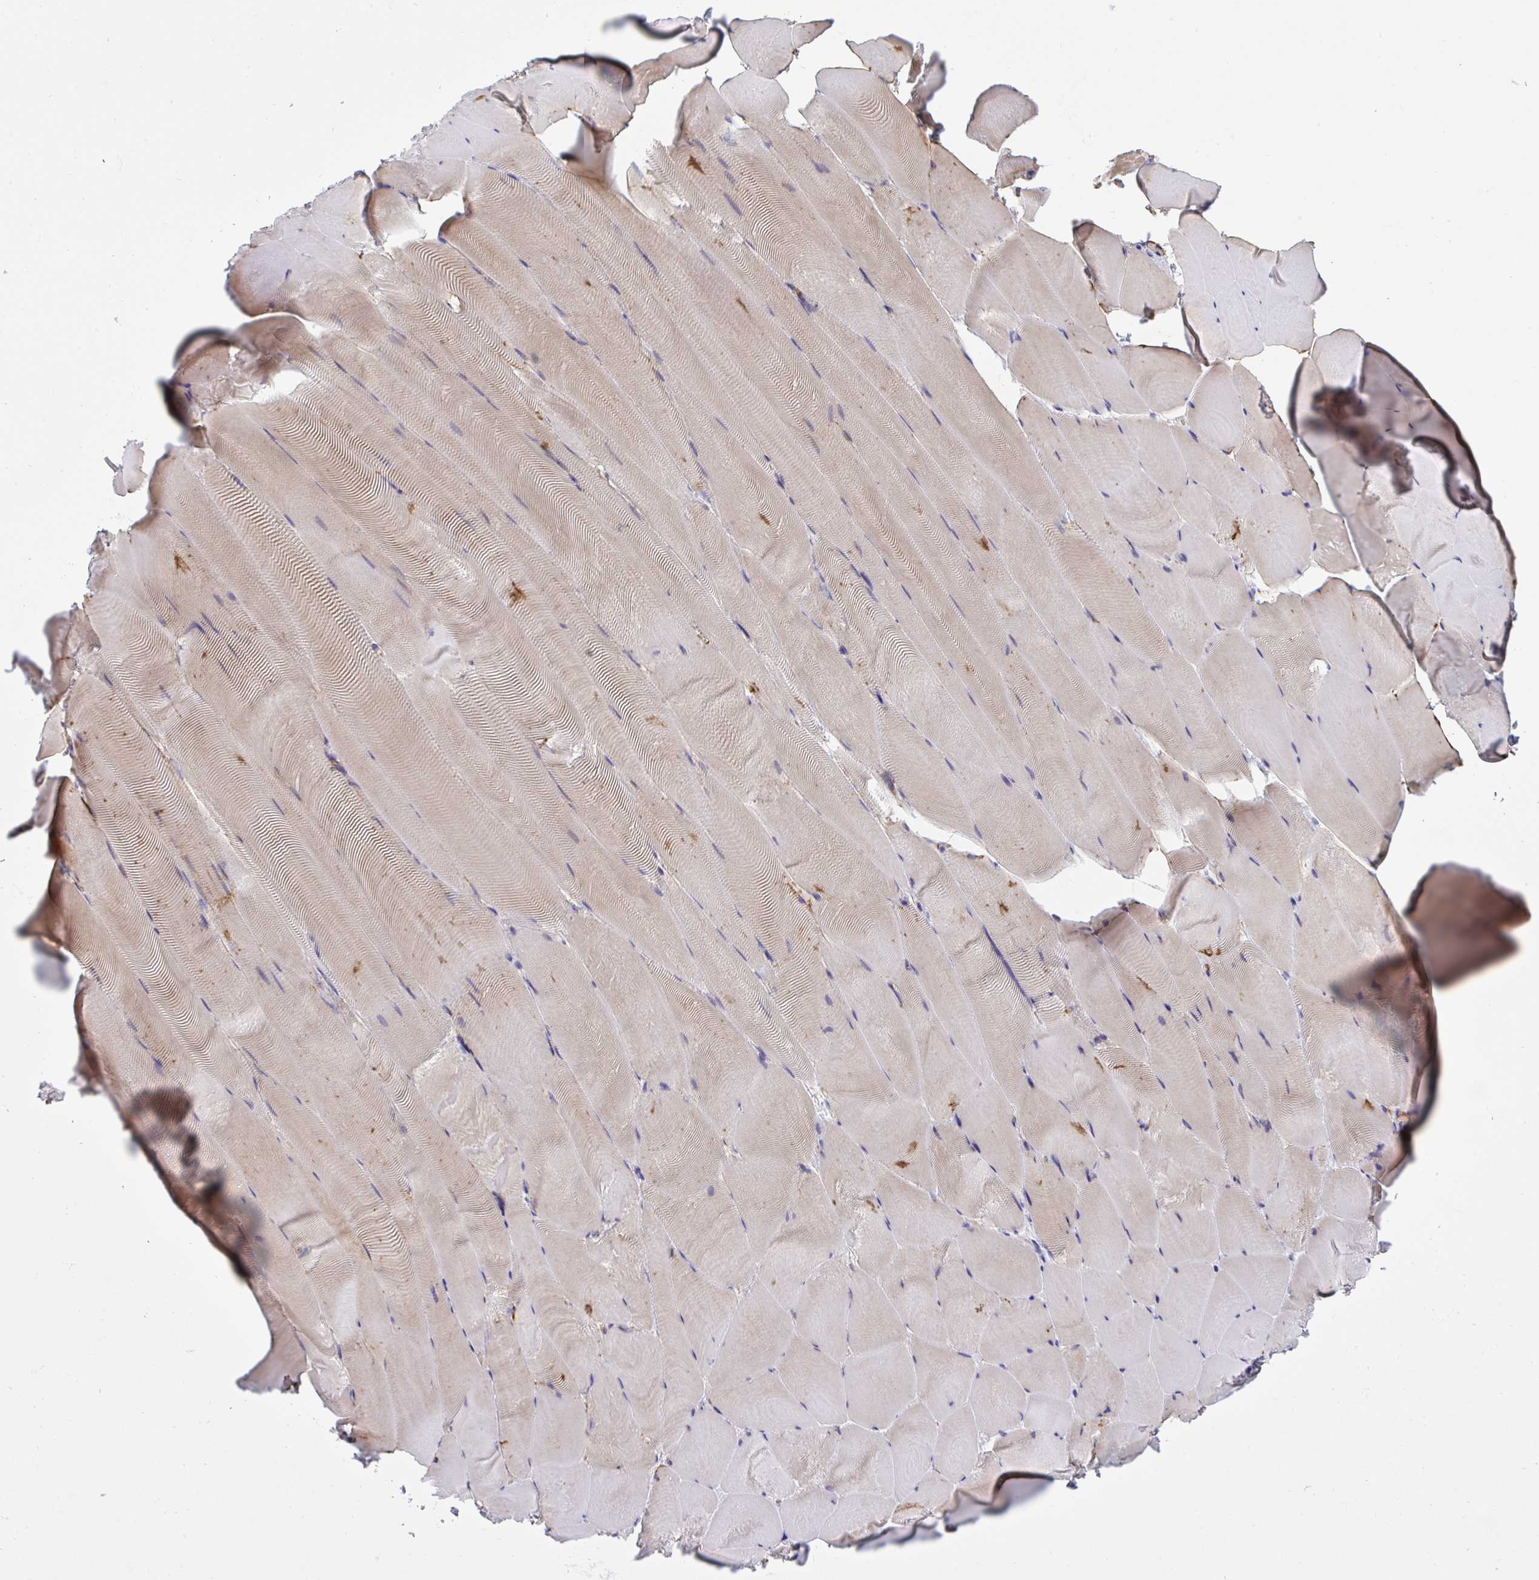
{"staining": {"intensity": "weak", "quantity": "<25%", "location": "cytoplasmic/membranous"}, "tissue": "skeletal muscle", "cell_type": "Myocytes", "image_type": "normal", "snomed": [{"axis": "morphology", "description": "Normal tissue, NOS"}, {"axis": "topography", "description": "Skeletal muscle"}], "caption": "High power microscopy histopathology image of an IHC image of unremarkable skeletal muscle, revealing no significant positivity in myocytes.", "gene": "NTN1", "patient": {"sex": "female", "age": 64}}